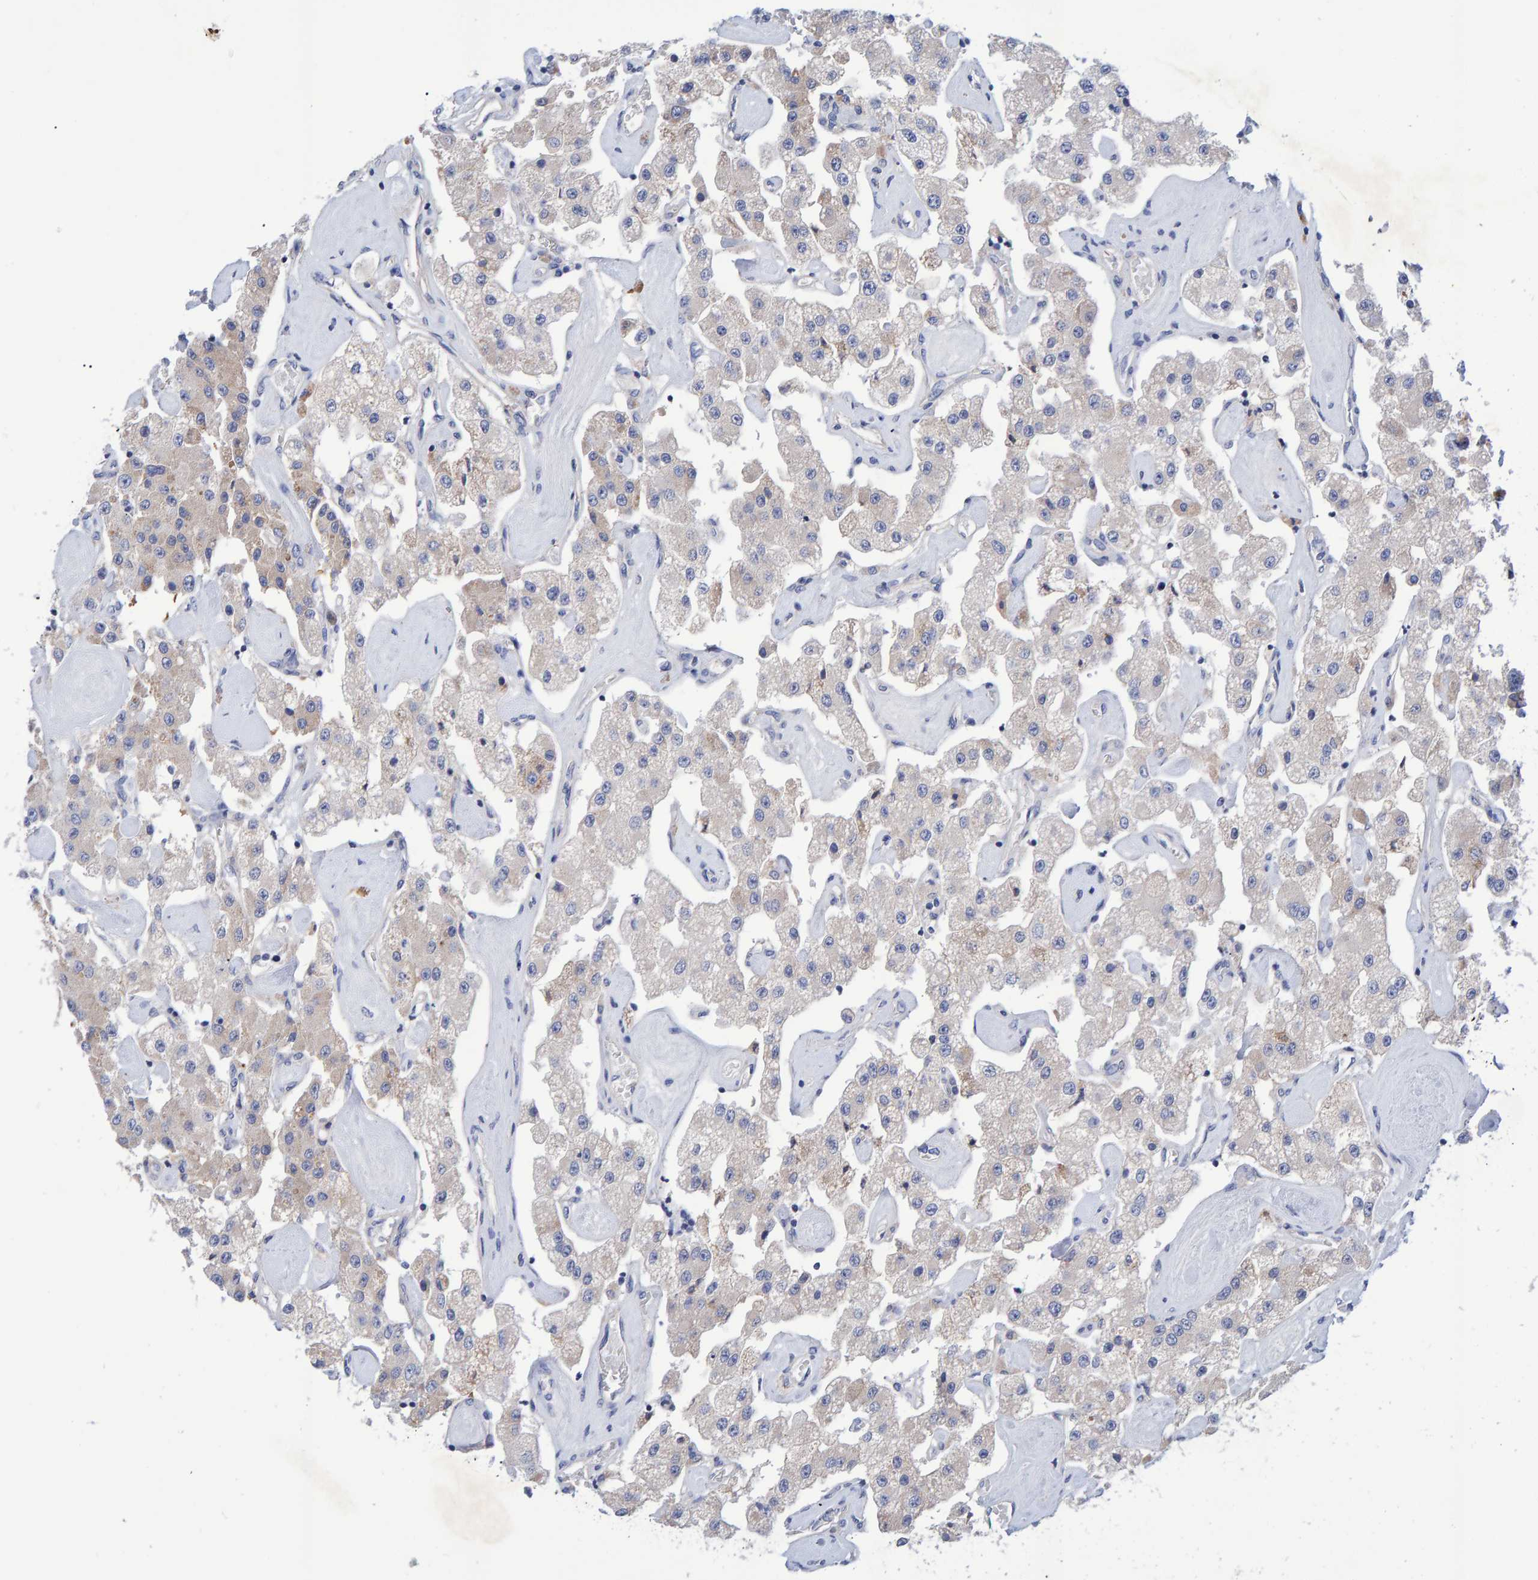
{"staining": {"intensity": "negative", "quantity": "none", "location": "none"}, "tissue": "carcinoid", "cell_type": "Tumor cells", "image_type": "cancer", "snomed": [{"axis": "morphology", "description": "Carcinoid, malignant, NOS"}, {"axis": "topography", "description": "Pancreas"}], "caption": "Carcinoid was stained to show a protein in brown. There is no significant positivity in tumor cells.", "gene": "EFR3A", "patient": {"sex": "male", "age": 41}}